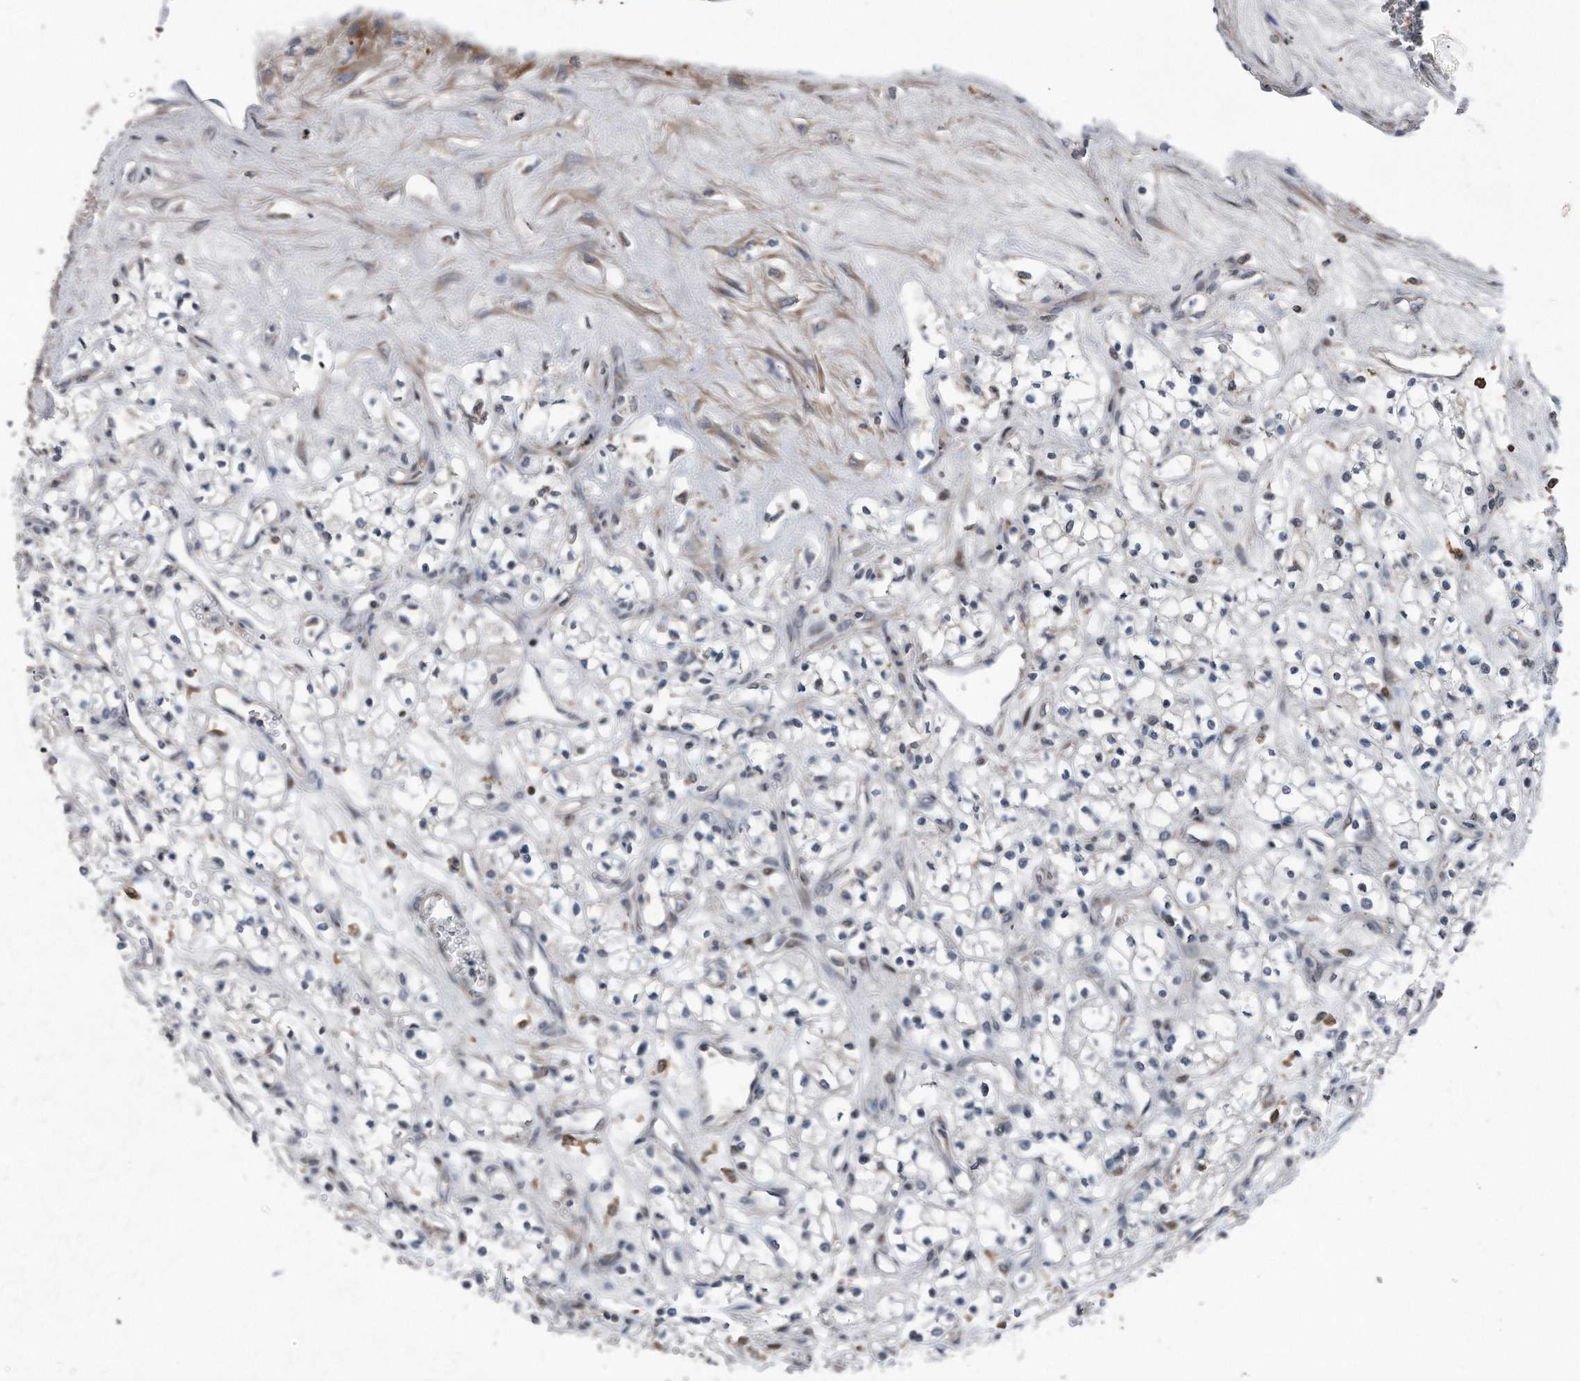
{"staining": {"intensity": "negative", "quantity": "none", "location": "none"}, "tissue": "renal cancer", "cell_type": "Tumor cells", "image_type": "cancer", "snomed": [{"axis": "morphology", "description": "Adenocarcinoma, NOS"}, {"axis": "topography", "description": "Kidney"}], "caption": "This is a histopathology image of IHC staining of renal cancer, which shows no expression in tumor cells.", "gene": "DST", "patient": {"sex": "male", "age": 59}}